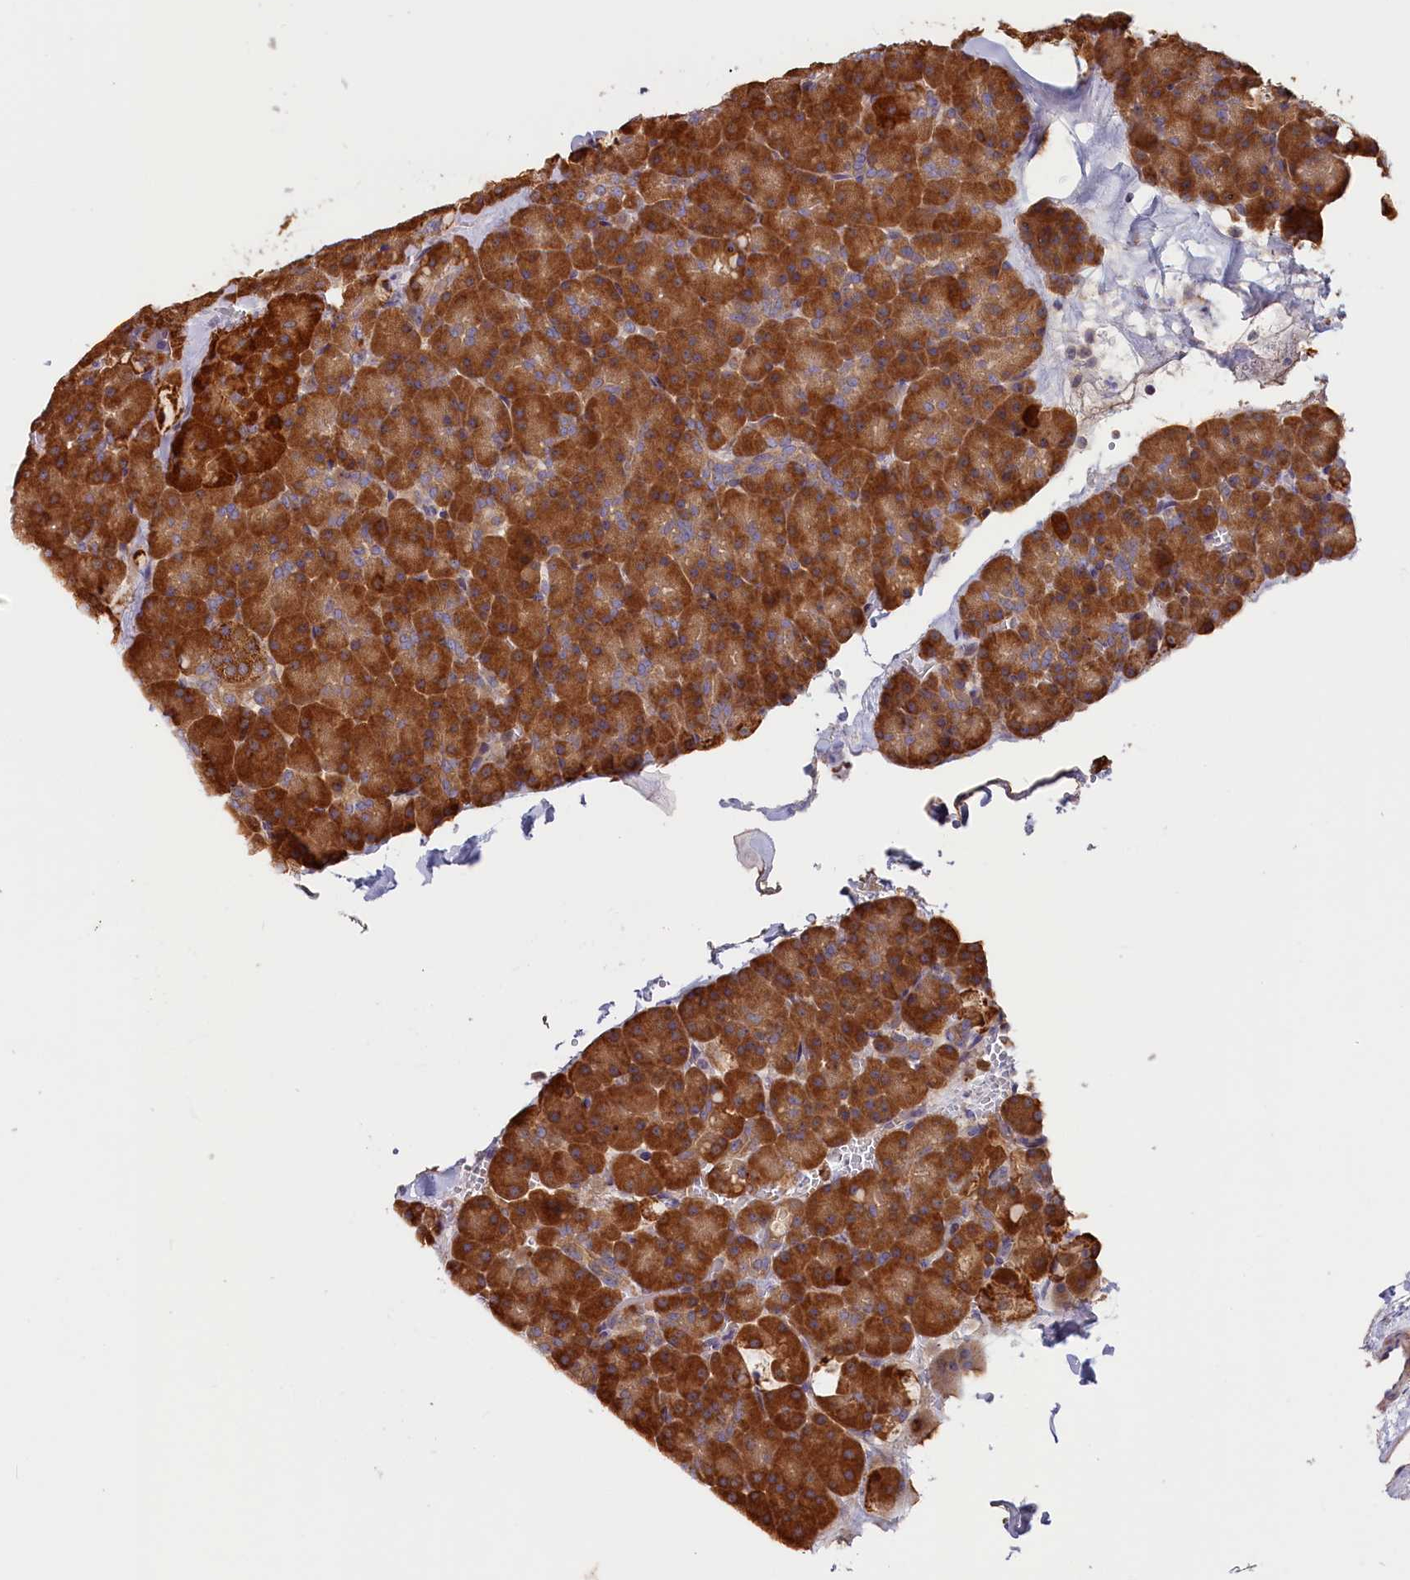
{"staining": {"intensity": "strong", "quantity": ">75%", "location": "cytoplasmic/membranous"}, "tissue": "pancreas", "cell_type": "Exocrine glandular cells", "image_type": "normal", "snomed": [{"axis": "morphology", "description": "Normal tissue, NOS"}, {"axis": "topography", "description": "Pancreas"}], "caption": "High-magnification brightfield microscopy of benign pancreas stained with DAB (3,3'-diaminobenzidine) (brown) and counterstained with hematoxylin (blue). exocrine glandular cells exhibit strong cytoplasmic/membranous expression is identified in approximately>75% of cells. (Stains: DAB in brown, nuclei in blue, Microscopy: brightfield microscopy at high magnification).", "gene": "CEP44", "patient": {"sex": "male", "age": 36}}